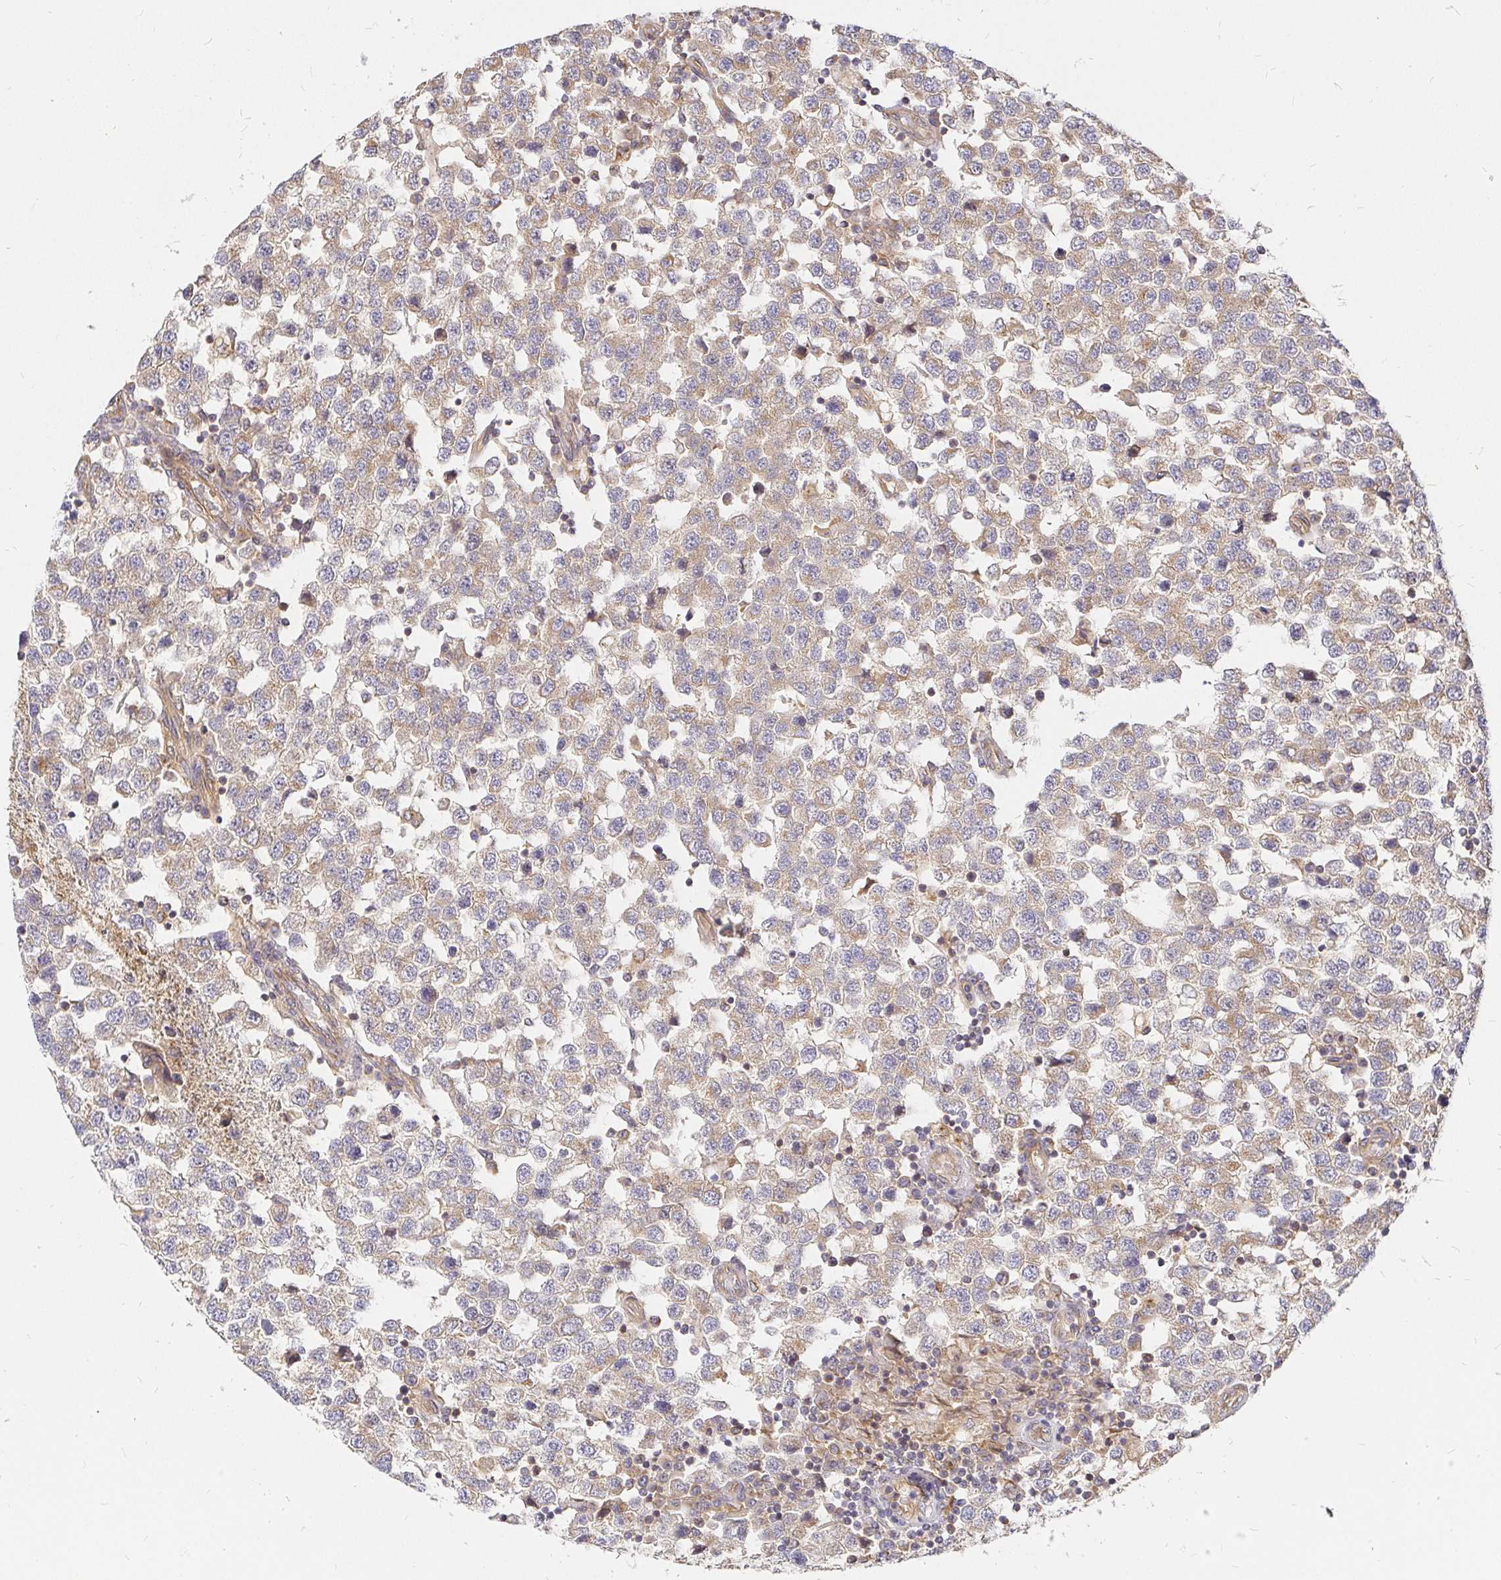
{"staining": {"intensity": "moderate", "quantity": "25%-75%", "location": "cytoplasmic/membranous"}, "tissue": "testis cancer", "cell_type": "Tumor cells", "image_type": "cancer", "snomed": [{"axis": "morphology", "description": "Seminoma, NOS"}, {"axis": "topography", "description": "Testis"}], "caption": "Brown immunohistochemical staining in testis cancer (seminoma) exhibits moderate cytoplasmic/membranous staining in approximately 25%-75% of tumor cells. Nuclei are stained in blue.", "gene": "KIF5B", "patient": {"sex": "male", "age": 34}}